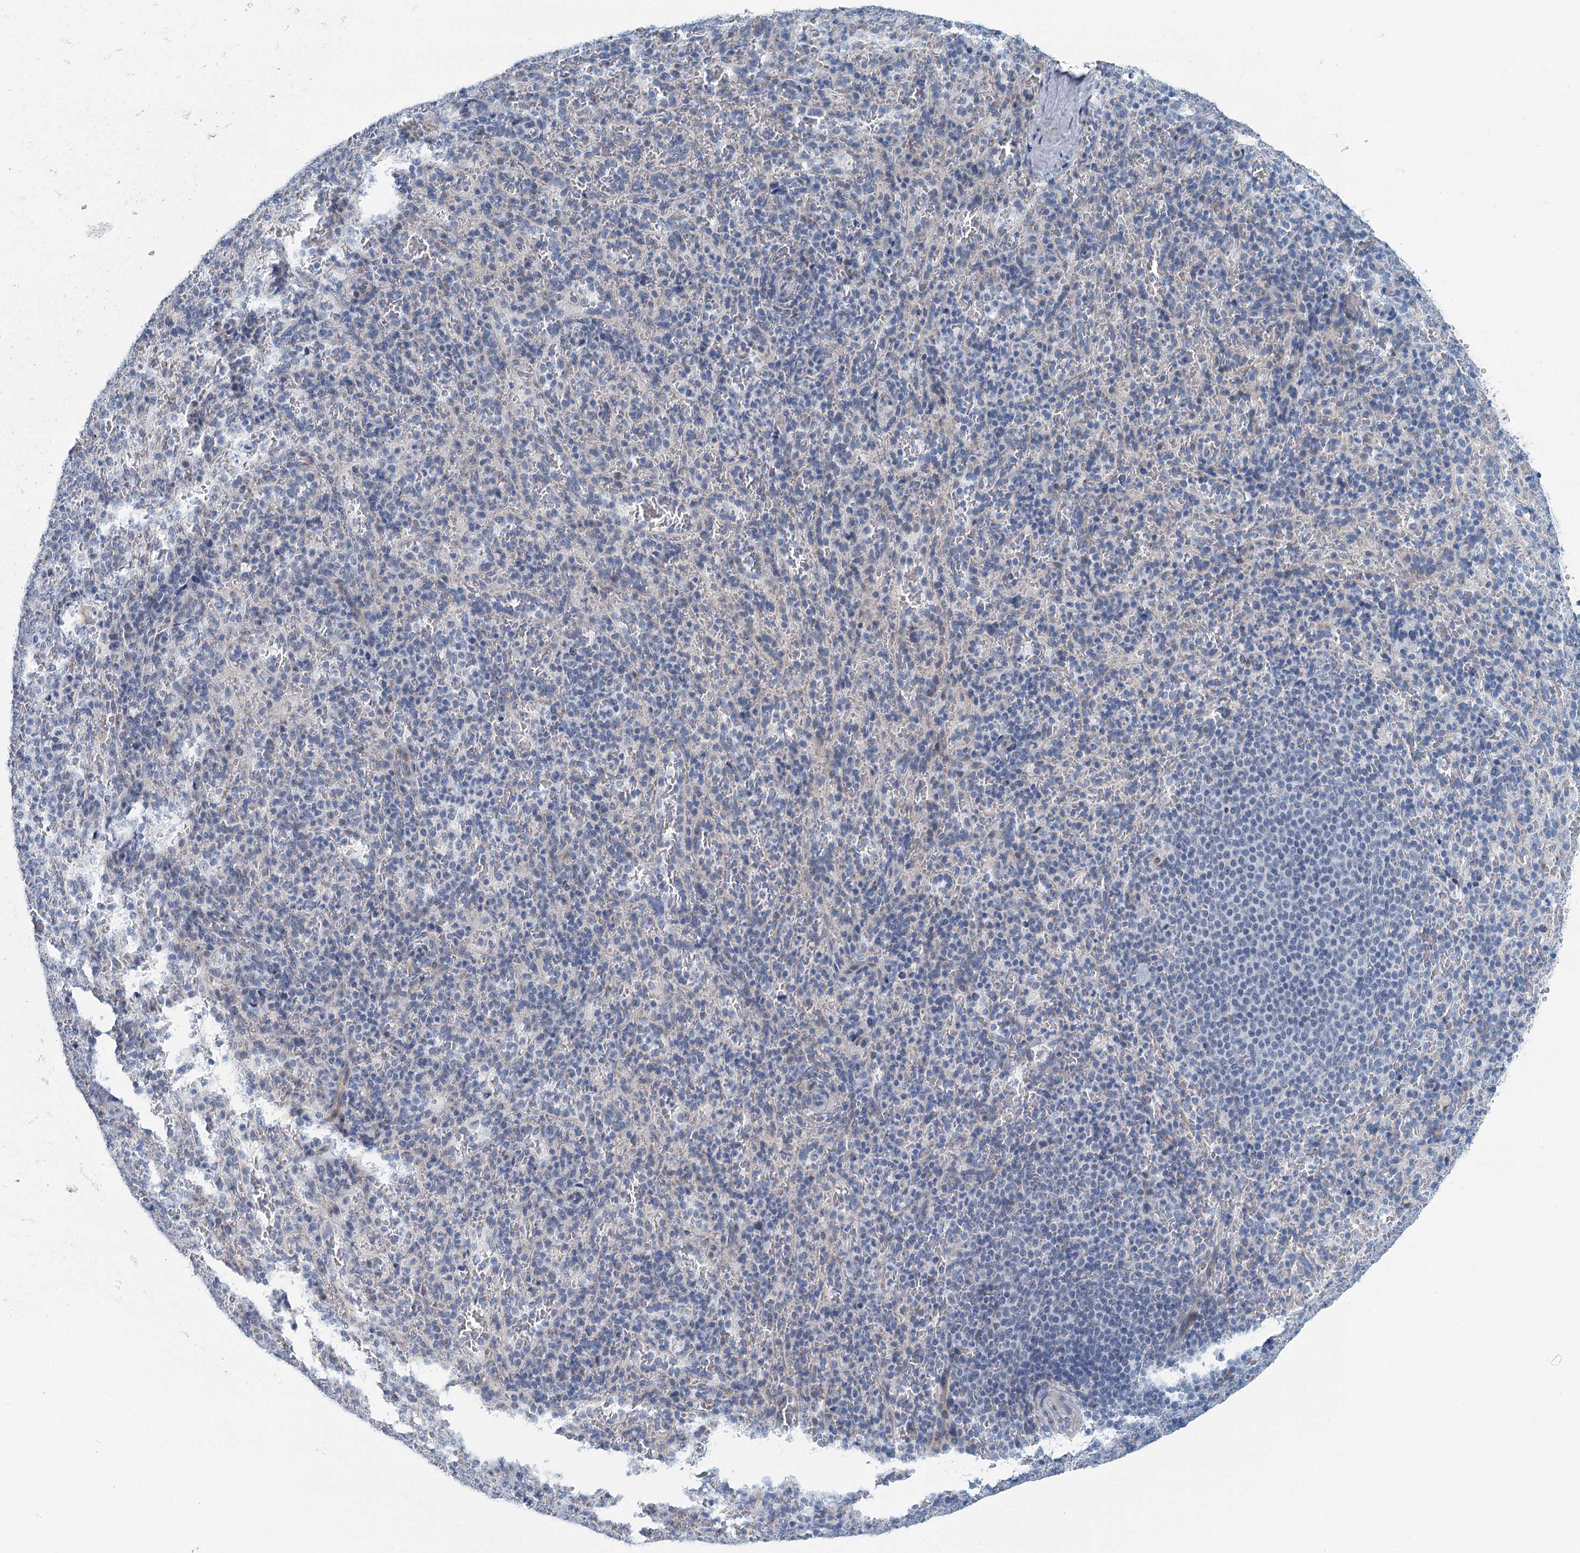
{"staining": {"intensity": "negative", "quantity": "none", "location": "none"}, "tissue": "spleen", "cell_type": "Cells in red pulp", "image_type": "normal", "snomed": [{"axis": "morphology", "description": "Normal tissue, NOS"}, {"axis": "topography", "description": "Spleen"}], "caption": "DAB immunohistochemical staining of unremarkable spleen demonstrates no significant positivity in cells in red pulp.", "gene": "ZNF527", "patient": {"sex": "female", "age": 21}}